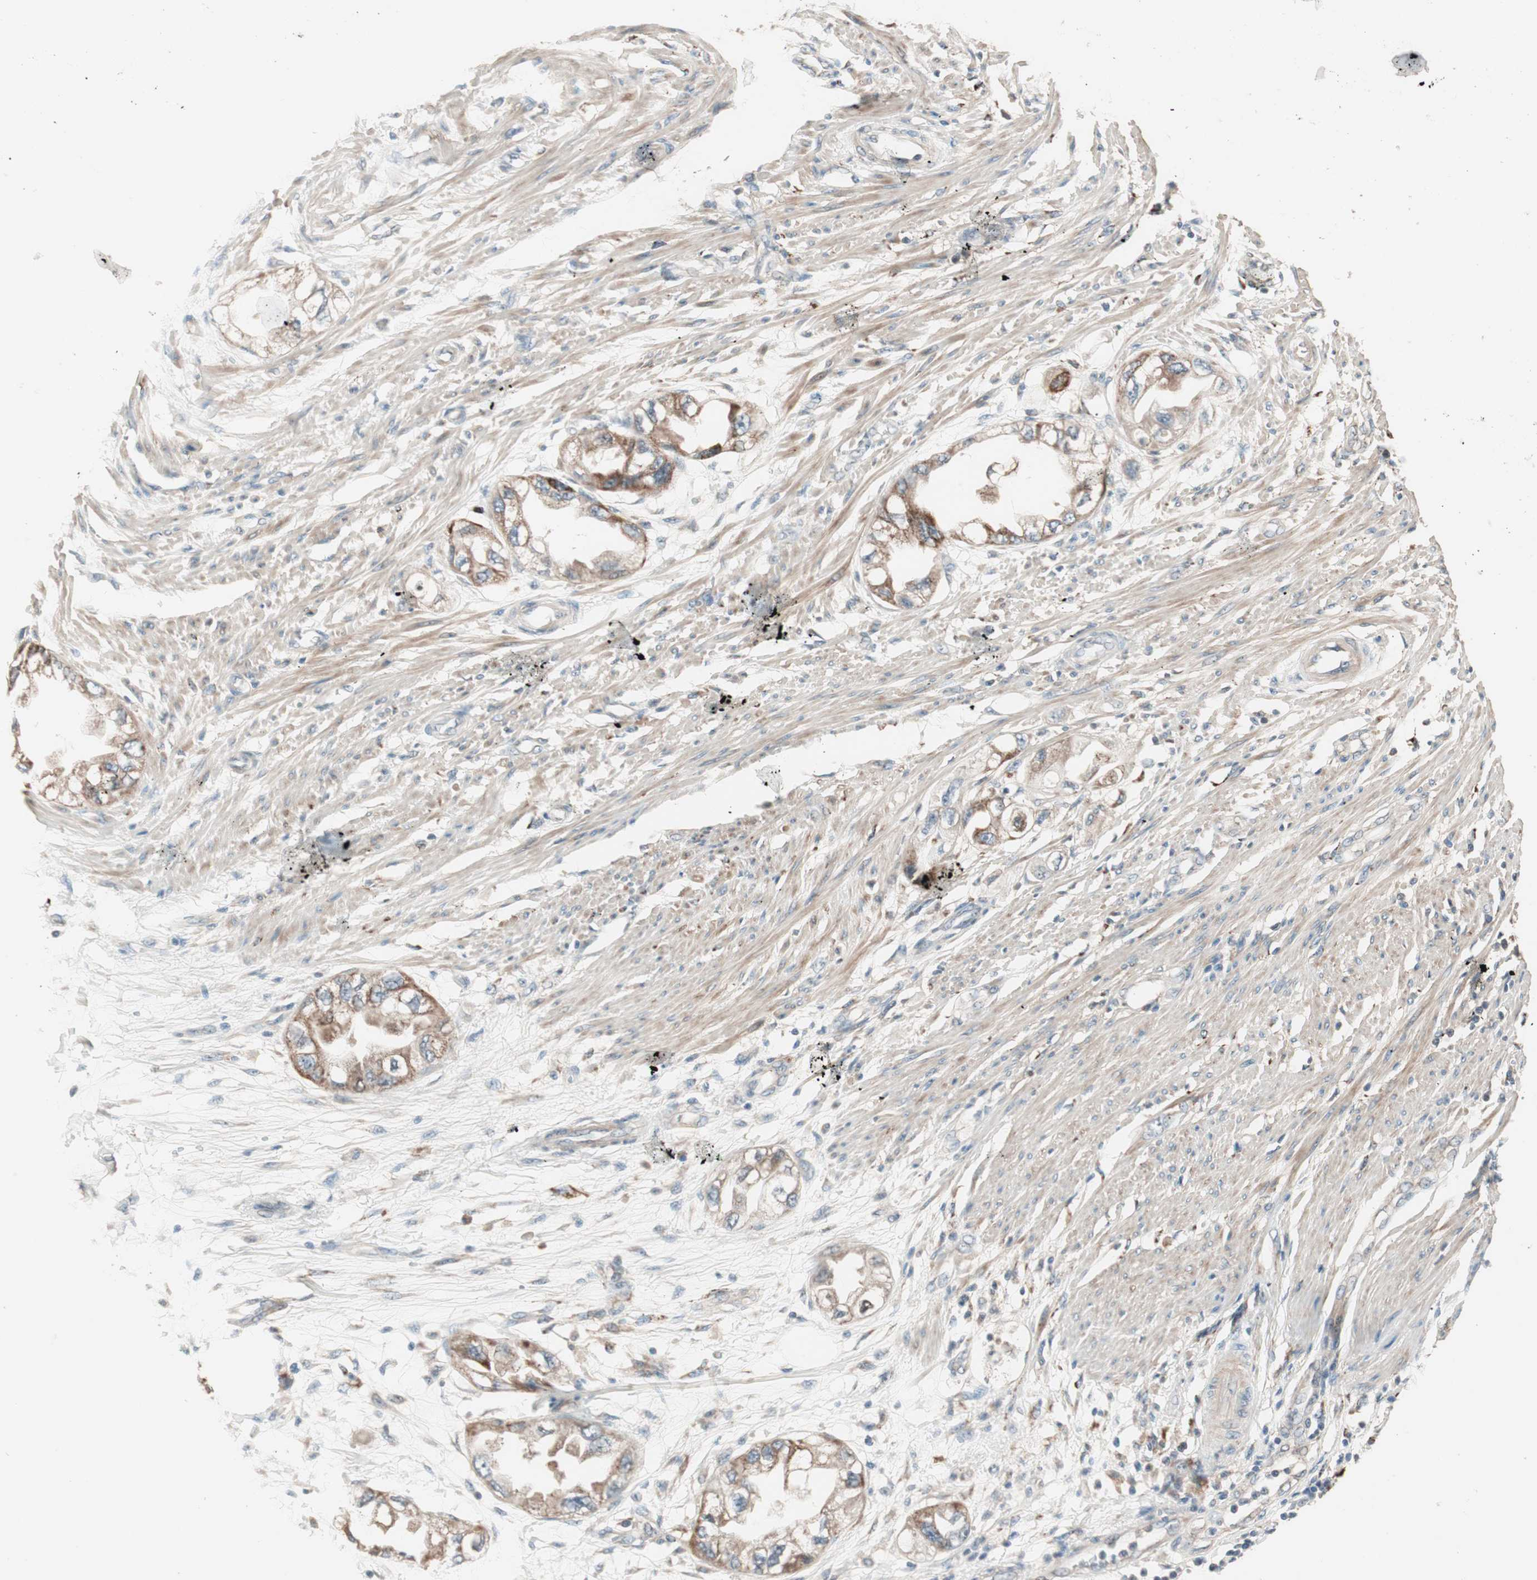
{"staining": {"intensity": "moderate", "quantity": ">75%", "location": "cytoplasmic/membranous"}, "tissue": "endometrial cancer", "cell_type": "Tumor cells", "image_type": "cancer", "snomed": [{"axis": "morphology", "description": "Adenocarcinoma, NOS"}, {"axis": "topography", "description": "Endometrium"}], "caption": "Tumor cells display medium levels of moderate cytoplasmic/membranous staining in about >75% of cells in human endometrial cancer (adenocarcinoma). (DAB IHC, brown staining for protein, blue staining for nuclei).", "gene": "NFRKB", "patient": {"sex": "female", "age": 67}}